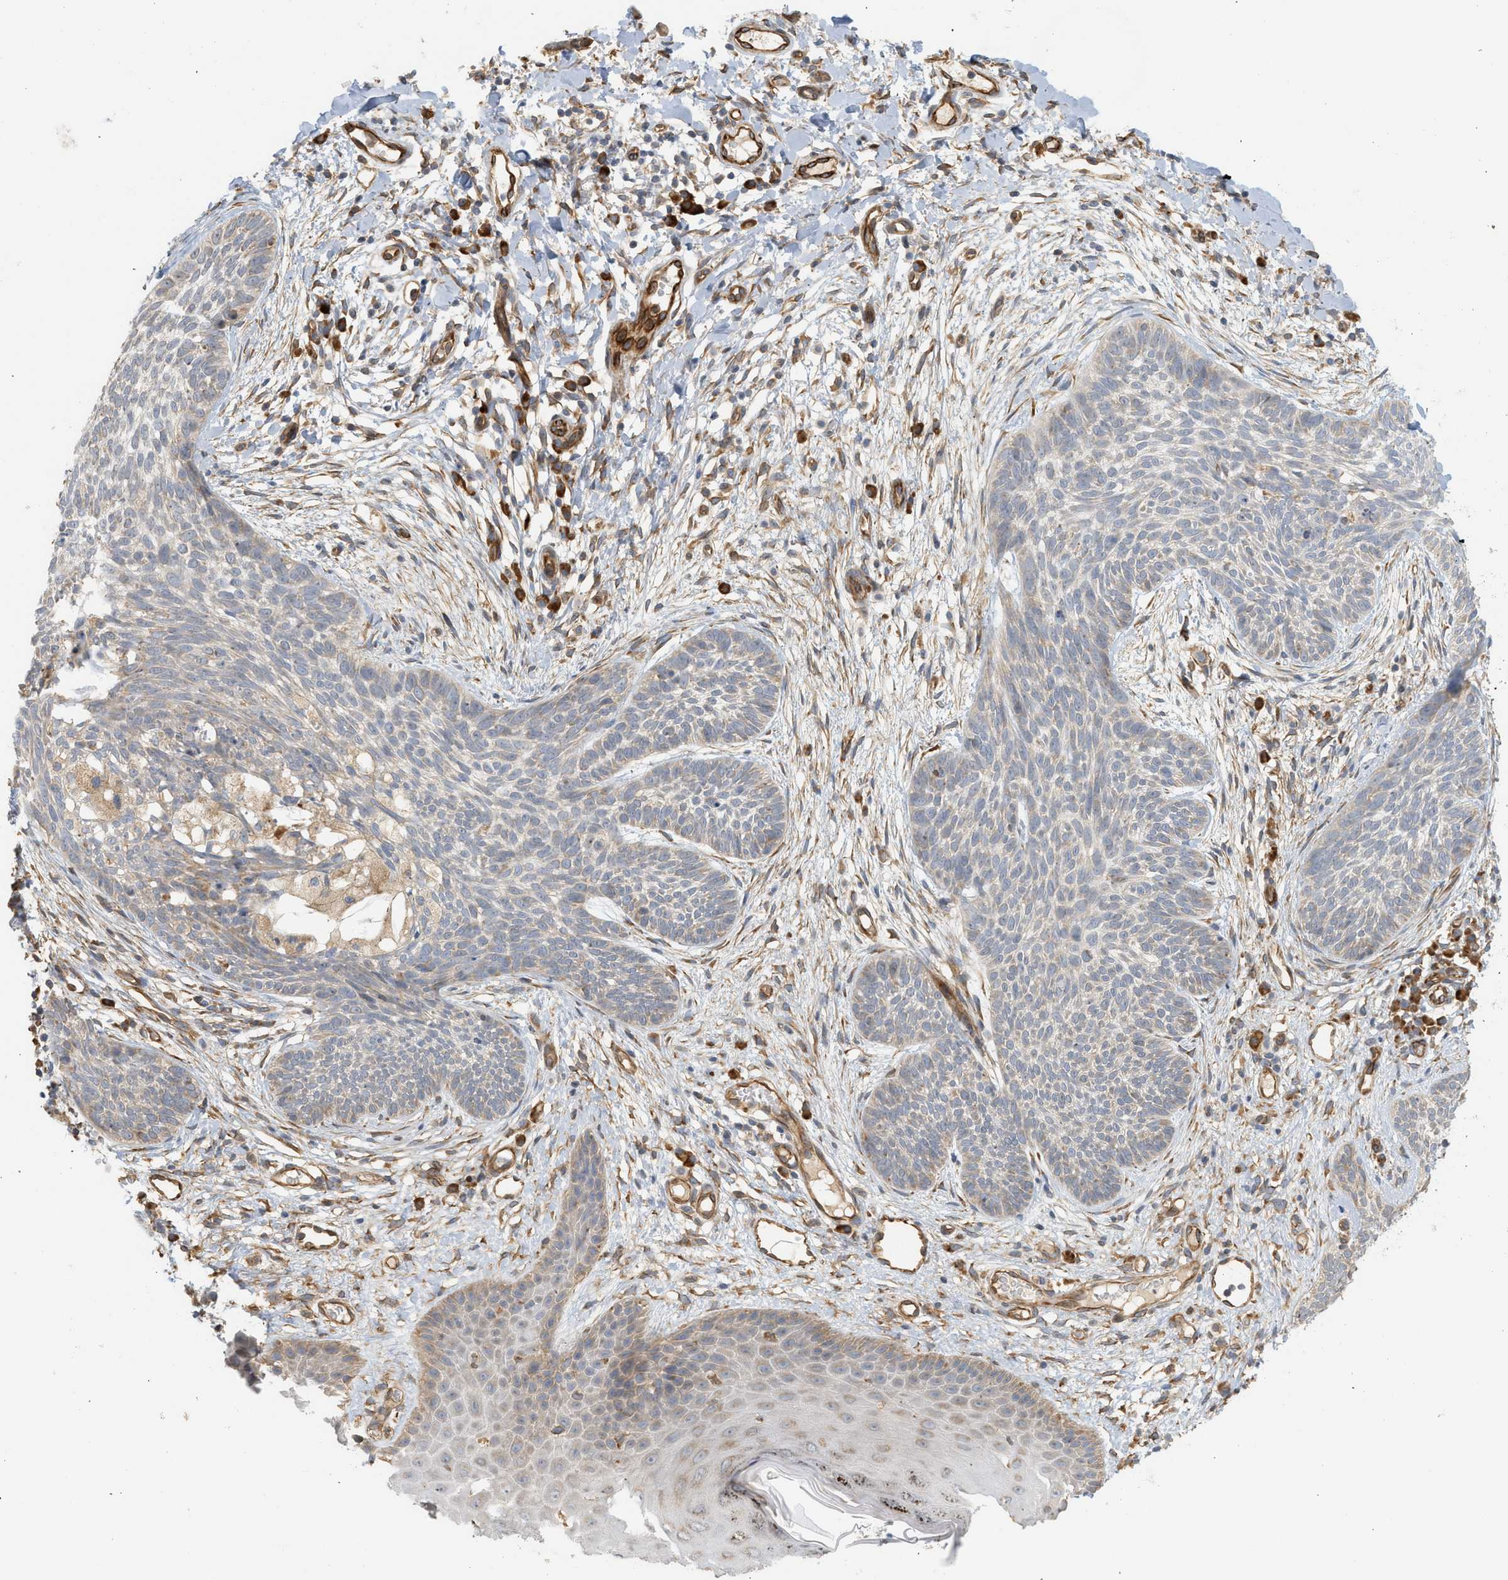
{"staining": {"intensity": "negative", "quantity": "none", "location": "none"}, "tissue": "skin cancer", "cell_type": "Tumor cells", "image_type": "cancer", "snomed": [{"axis": "morphology", "description": "Basal cell carcinoma"}, {"axis": "topography", "description": "Skin"}], "caption": "Skin cancer was stained to show a protein in brown. There is no significant staining in tumor cells.", "gene": "SVOP", "patient": {"sex": "female", "age": 59}}